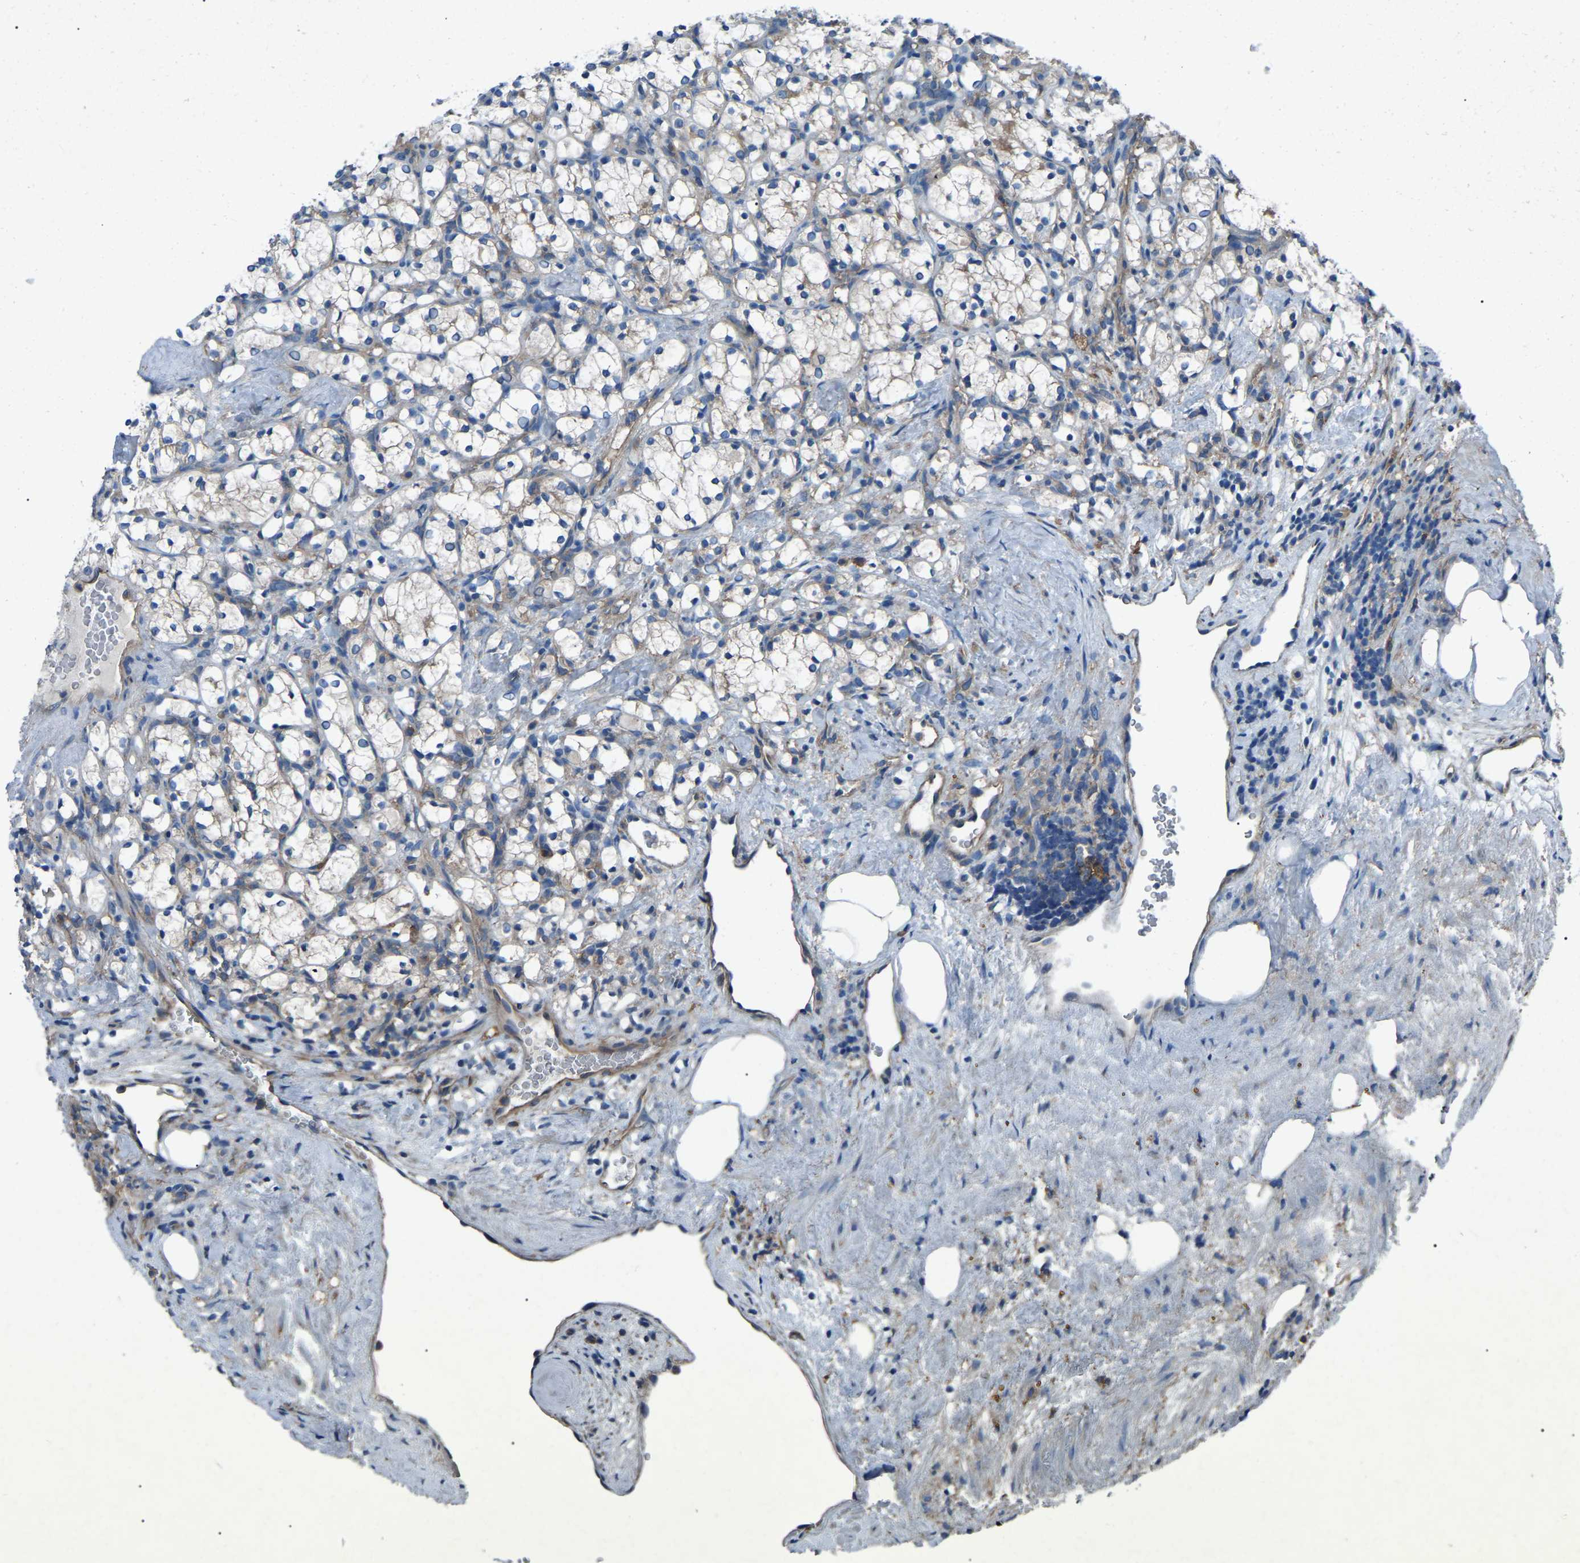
{"staining": {"intensity": "moderate", "quantity": ">75%", "location": "cytoplasmic/membranous"}, "tissue": "renal cancer", "cell_type": "Tumor cells", "image_type": "cancer", "snomed": [{"axis": "morphology", "description": "Adenocarcinoma, NOS"}, {"axis": "topography", "description": "Kidney"}], "caption": "Immunohistochemical staining of human adenocarcinoma (renal) demonstrates medium levels of moderate cytoplasmic/membranous expression in about >75% of tumor cells.", "gene": "AIMP1", "patient": {"sex": "female", "age": 69}}